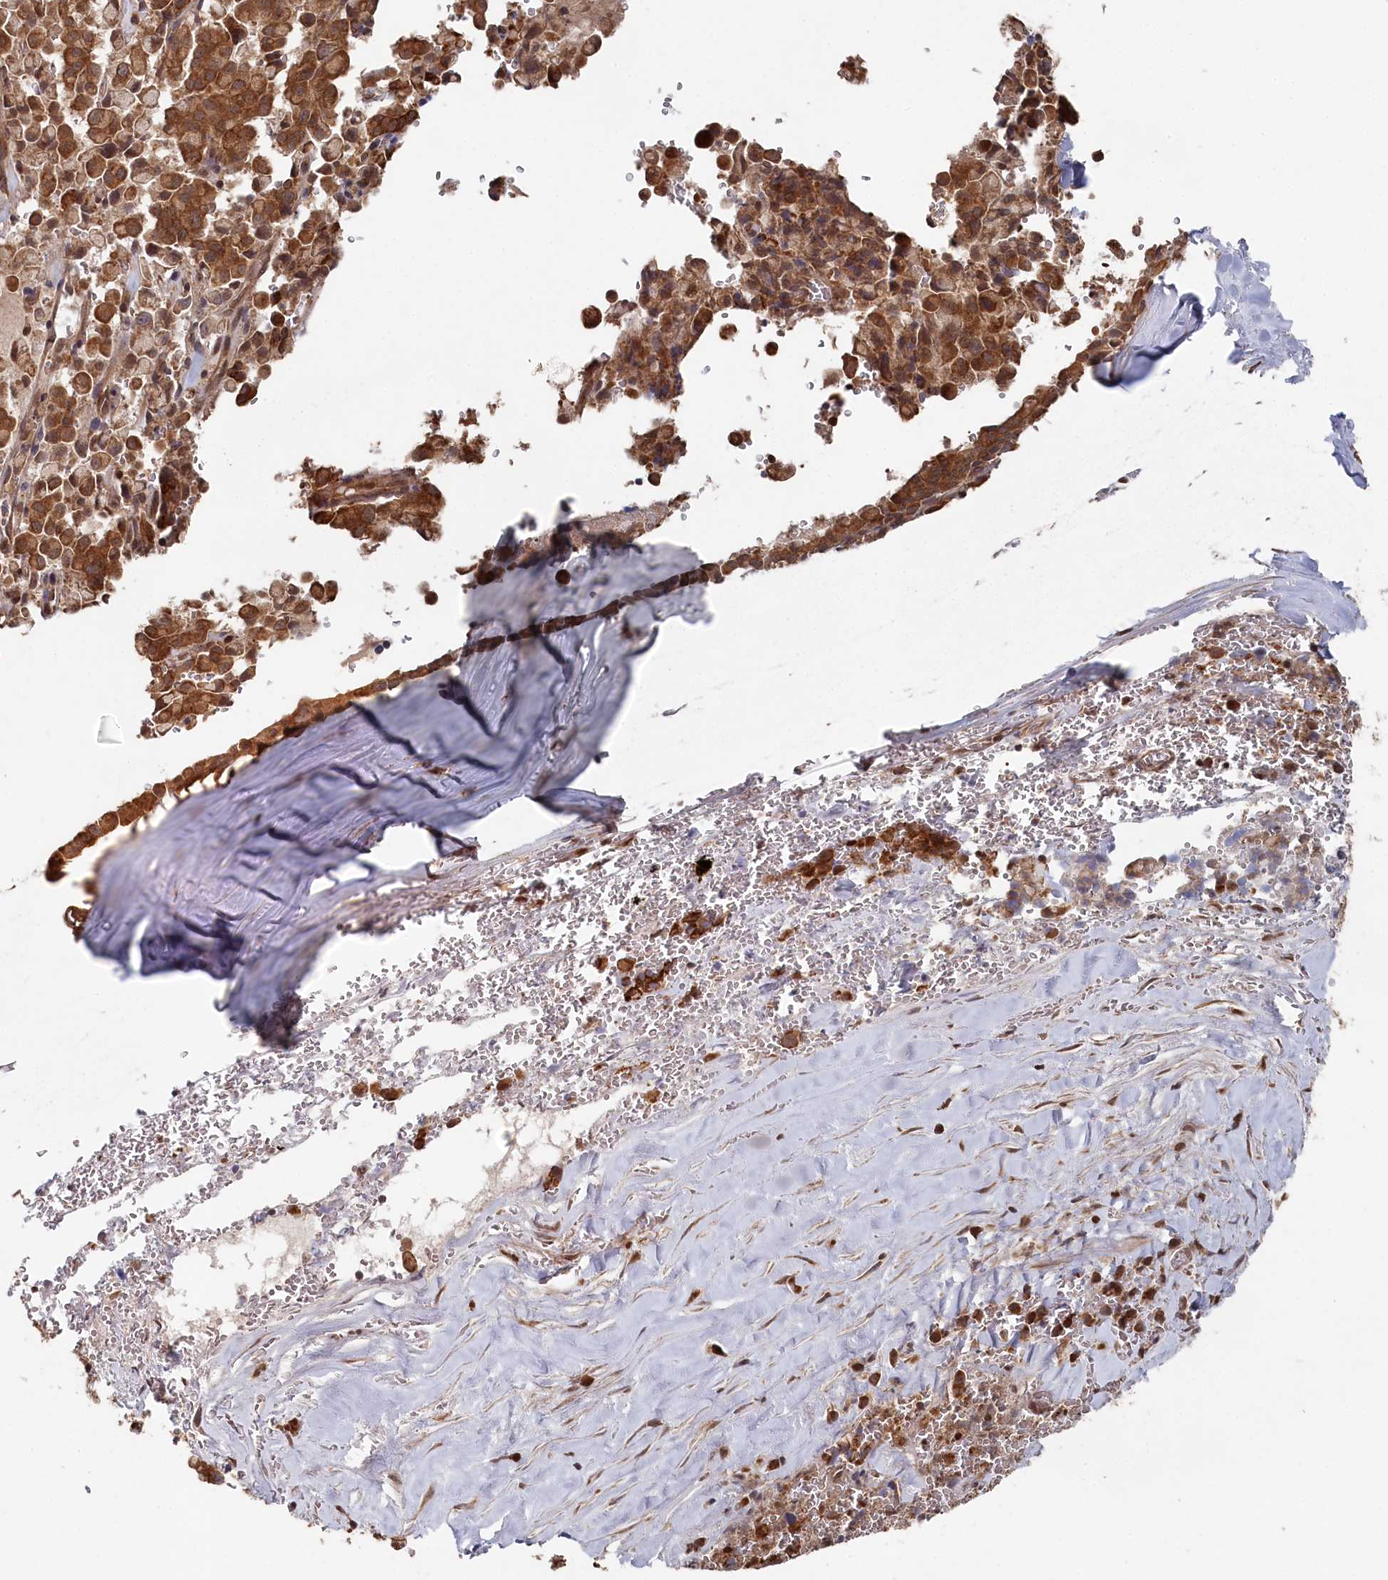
{"staining": {"intensity": "strong", "quantity": ">75%", "location": "cytoplasmic/membranous"}, "tissue": "pancreatic cancer", "cell_type": "Tumor cells", "image_type": "cancer", "snomed": [{"axis": "morphology", "description": "Adenocarcinoma, NOS"}, {"axis": "topography", "description": "Pancreas"}], "caption": "A high-resolution photomicrograph shows IHC staining of adenocarcinoma (pancreatic), which displays strong cytoplasmic/membranous expression in about >75% of tumor cells. (Brightfield microscopy of DAB IHC at high magnification).", "gene": "WAPL", "patient": {"sex": "male", "age": 65}}